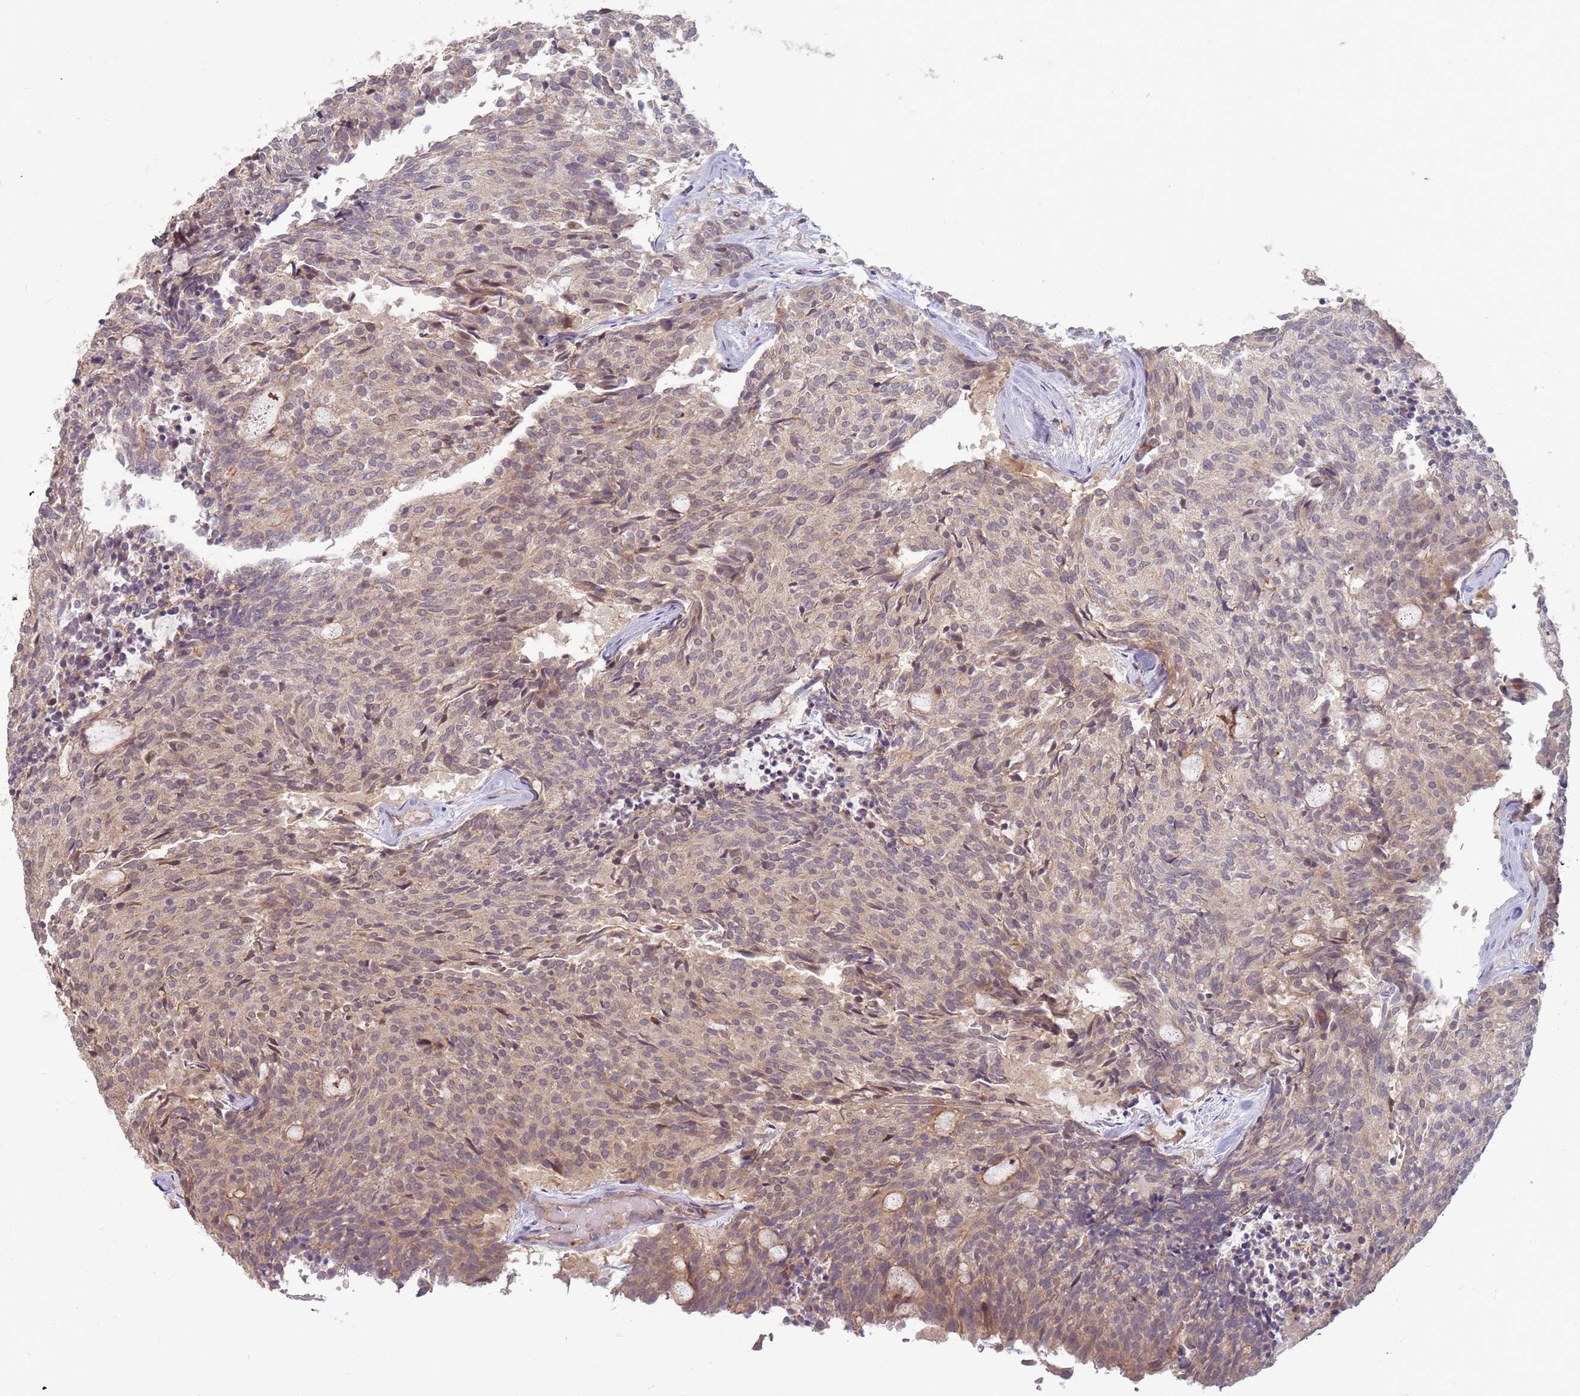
{"staining": {"intensity": "weak", "quantity": "25%-75%", "location": "cytoplasmic/membranous"}, "tissue": "carcinoid", "cell_type": "Tumor cells", "image_type": "cancer", "snomed": [{"axis": "morphology", "description": "Carcinoid, malignant, NOS"}, {"axis": "topography", "description": "Pancreas"}], "caption": "Protein positivity by immunohistochemistry displays weak cytoplasmic/membranous staining in about 25%-75% of tumor cells in carcinoid.", "gene": "MPEG1", "patient": {"sex": "female", "age": 54}}